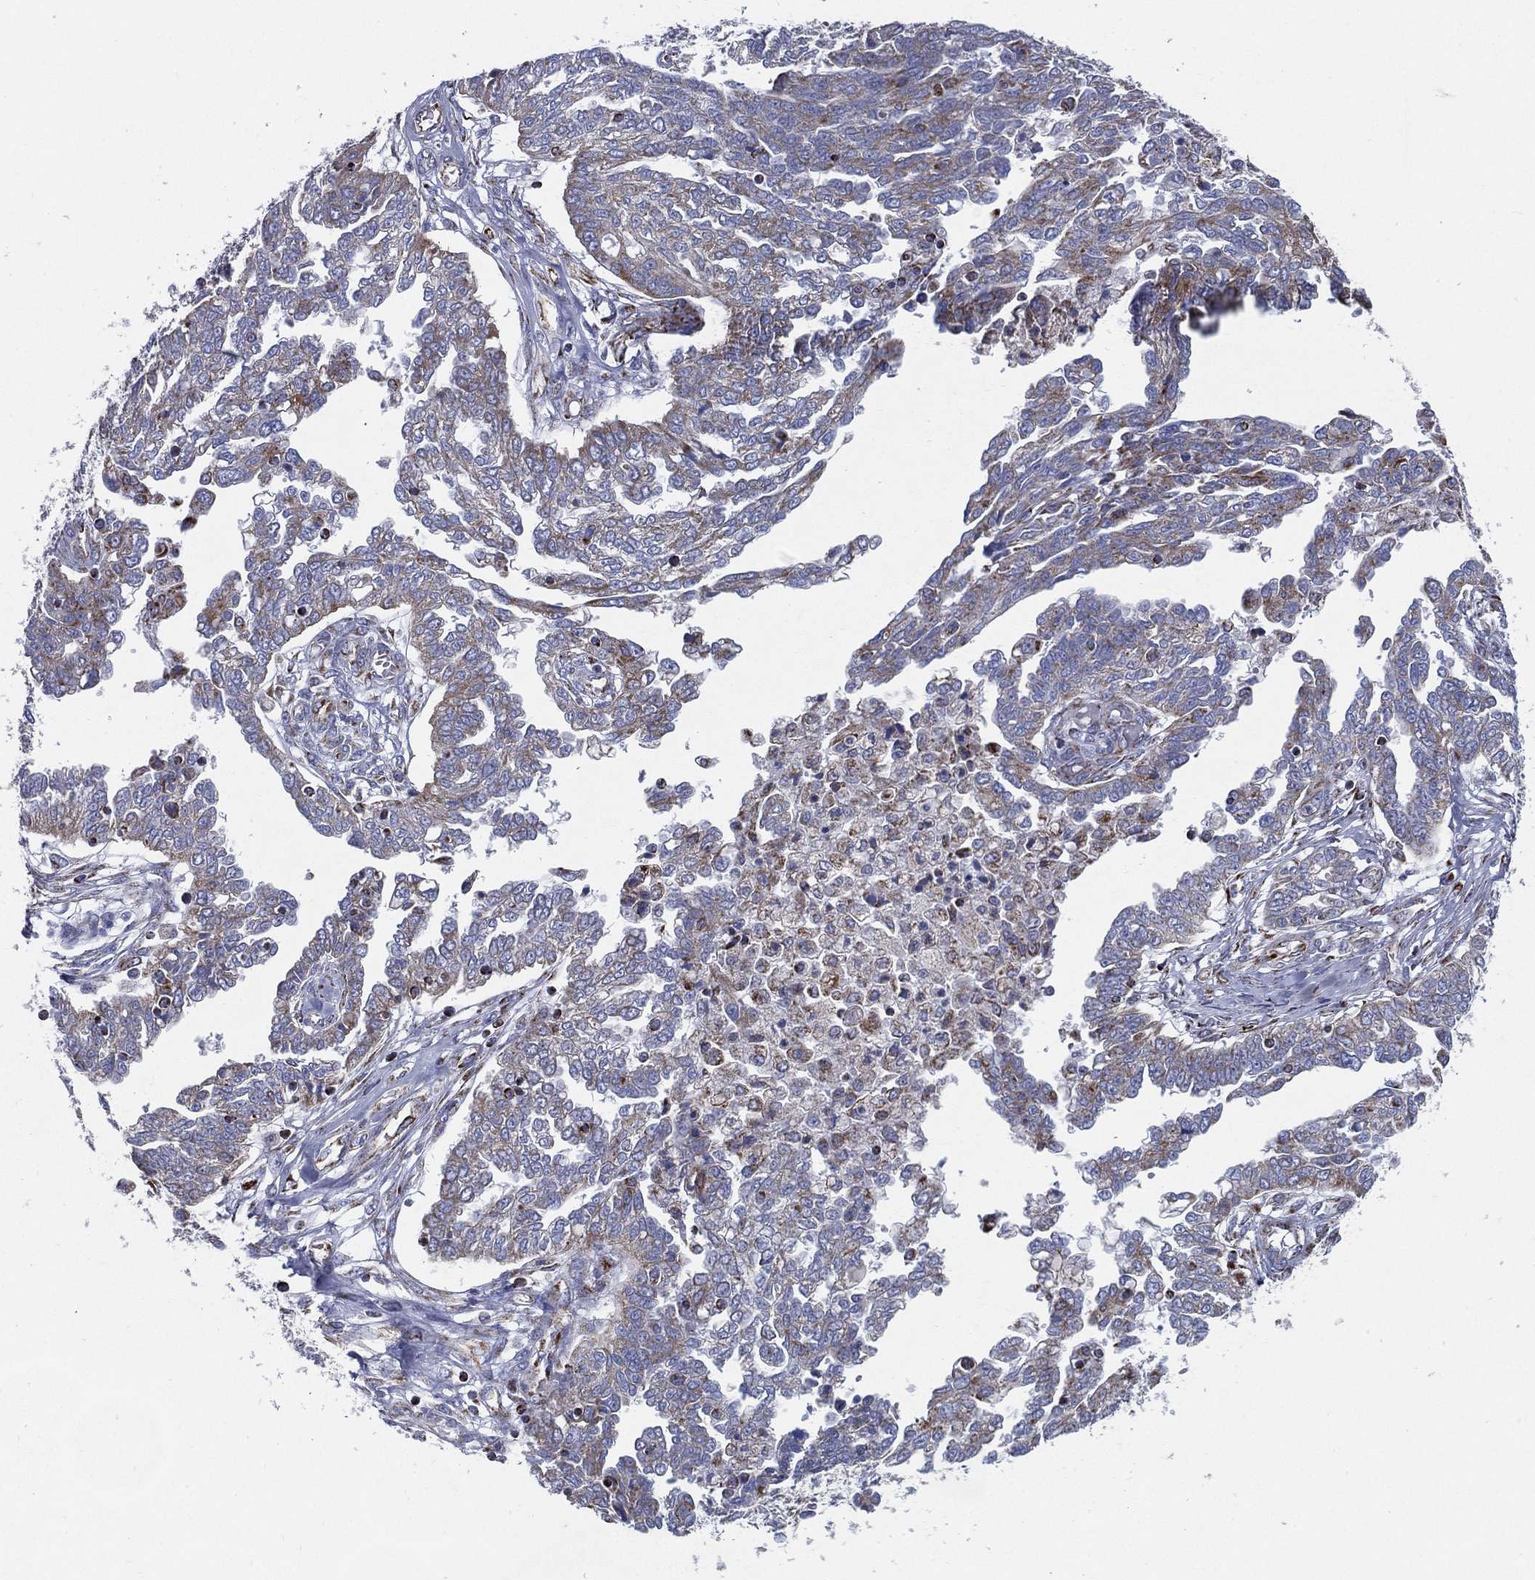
{"staining": {"intensity": "weak", "quantity": "25%-75%", "location": "cytoplasmic/membranous"}, "tissue": "ovarian cancer", "cell_type": "Tumor cells", "image_type": "cancer", "snomed": [{"axis": "morphology", "description": "Cystadenocarcinoma, serous, NOS"}, {"axis": "topography", "description": "Ovary"}], "caption": "A brown stain labels weak cytoplasmic/membranous staining of a protein in human serous cystadenocarcinoma (ovarian) tumor cells.", "gene": "SFXN1", "patient": {"sex": "female", "age": 67}}